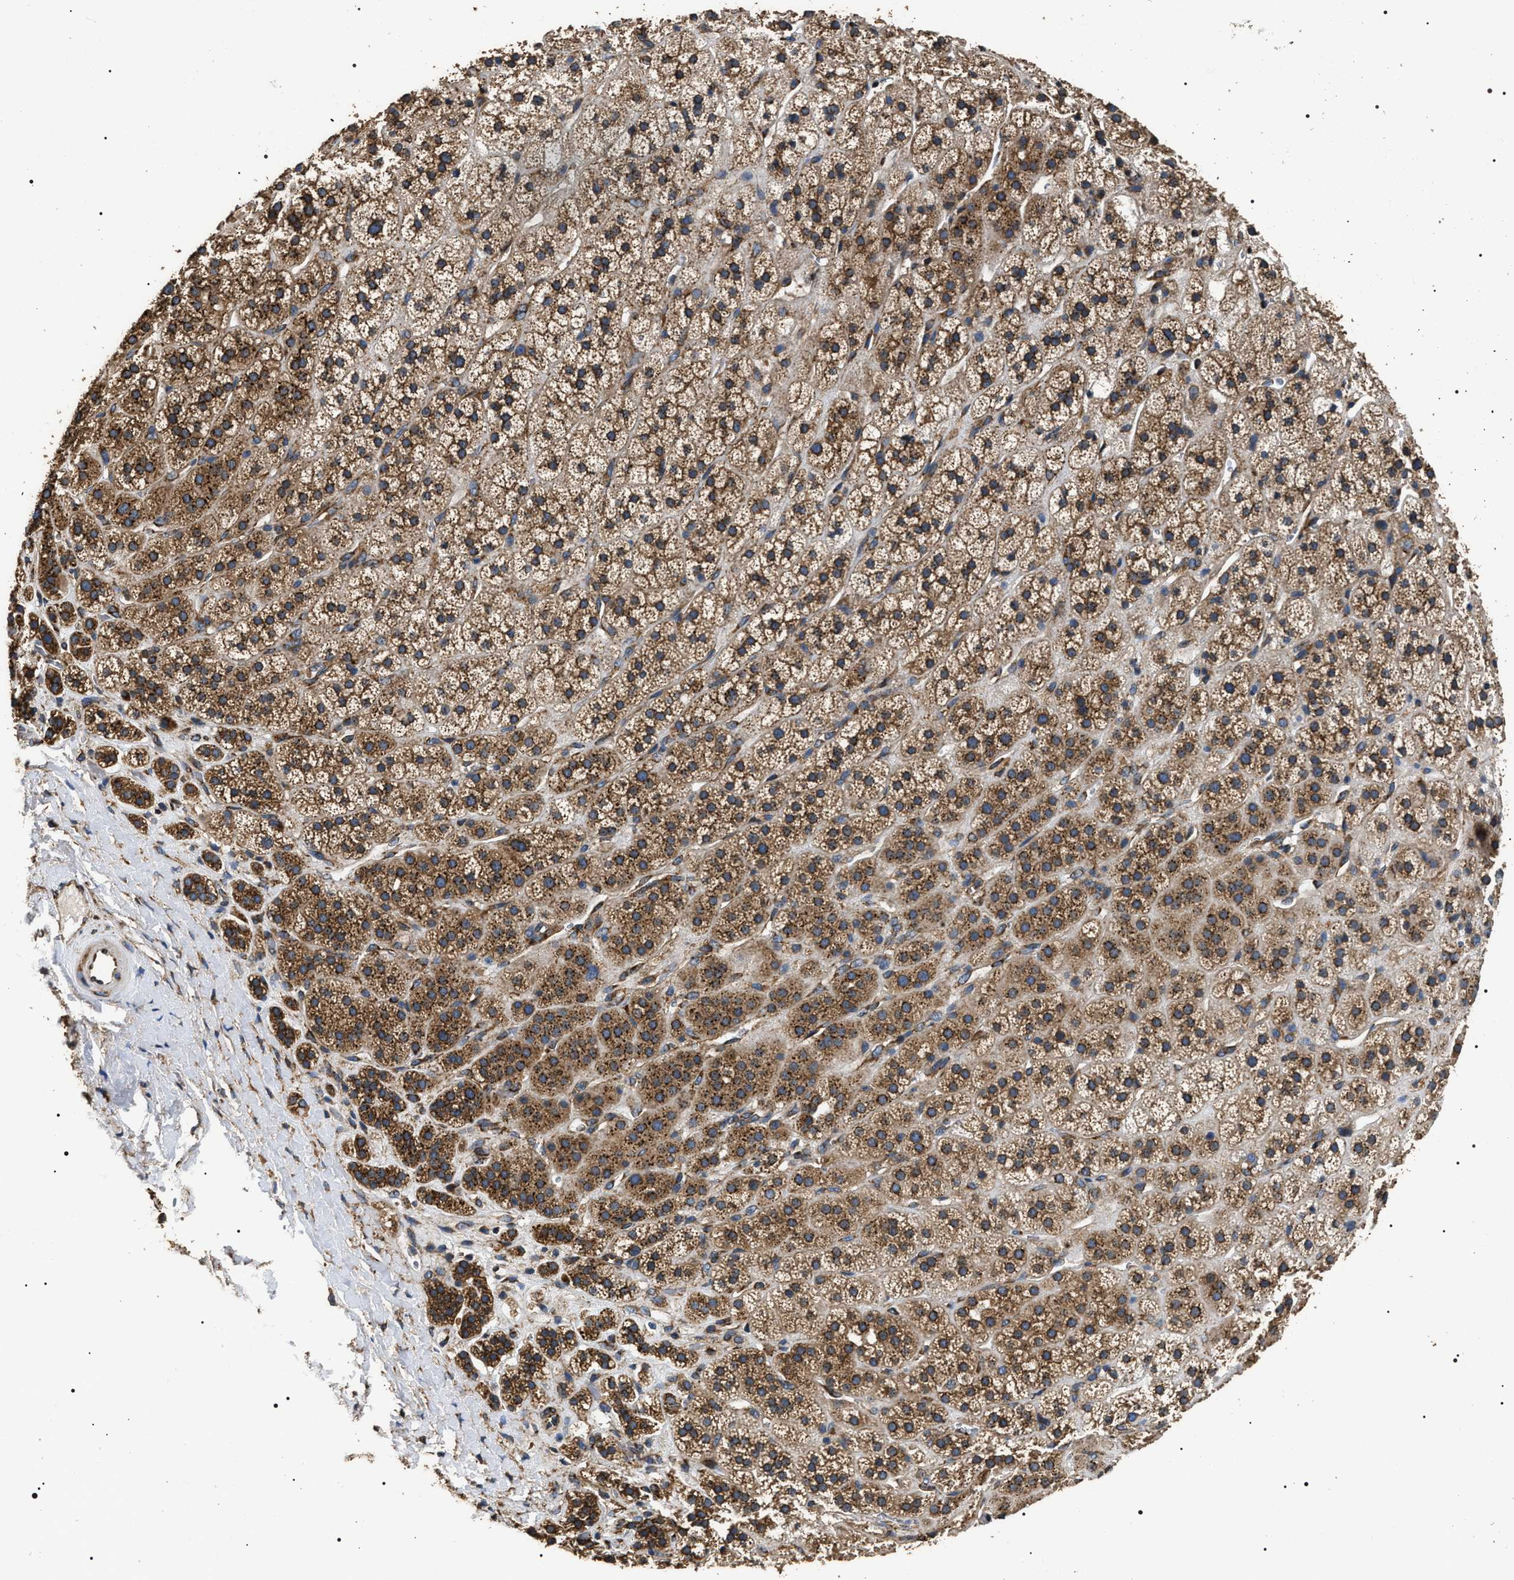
{"staining": {"intensity": "strong", "quantity": ">75%", "location": "cytoplasmic/membranous"}, "tissue": "adrenal gland", "cell_type": "Glandular cells", "image_type": "normal", "snomed": [{"axis": "morphology", "description": "Normal tissue, NOS"}, {"axis": "topography", "description": "Adrenal gland"}], "caption": "Protein analysis of unremarkable adrenal gland shows strong cytoplasmic/membranous staining in about >75% of glandular cells. (Stains: DAB (3,3'-diaminobenzidine) in brown, nuclei in blue, Microscopy: brightfield microscopy at high magnification).", "gene": "KTN1", "patient": {"sex": "male", "age": 56}}